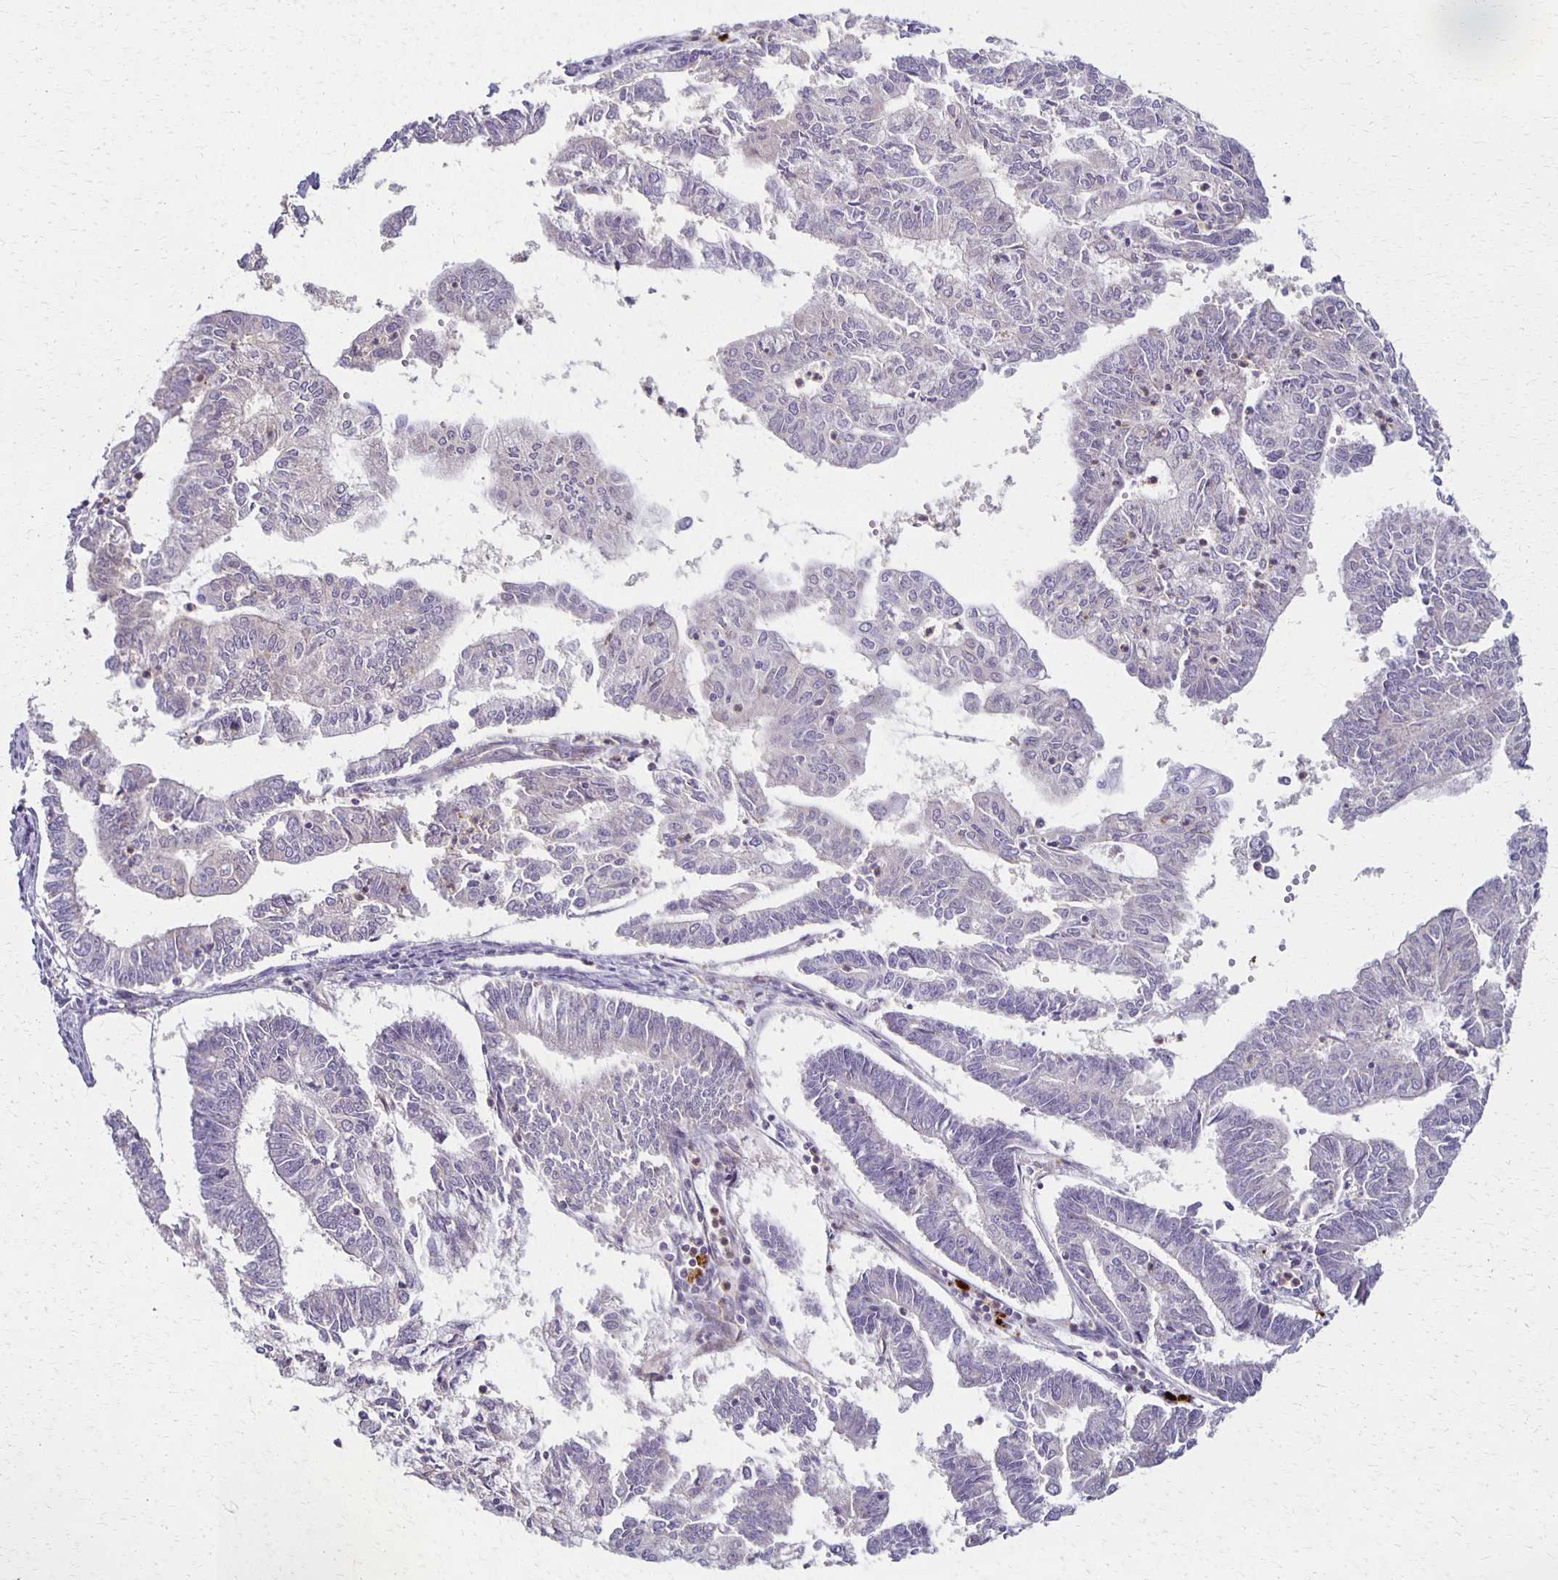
{"staining": {"intensity": "negative", "quantity": "none", "location": "none"}, "tissue": "endometrial cancer", "cell_type": "Tumor cells", "image_type": "cancer", "snomed": [{"axis": "morphology", "description": "Adenocarcinoma, NOS"}, {"axis": "topography", "description": "Endometrium"}], "caption": "Micrograph shows no protein staining in tumor cells of endometrial cancer (adenocarcinoma) tissue.", "gene": "GPX4", "patient": {"sex": "female", "age": 61}}